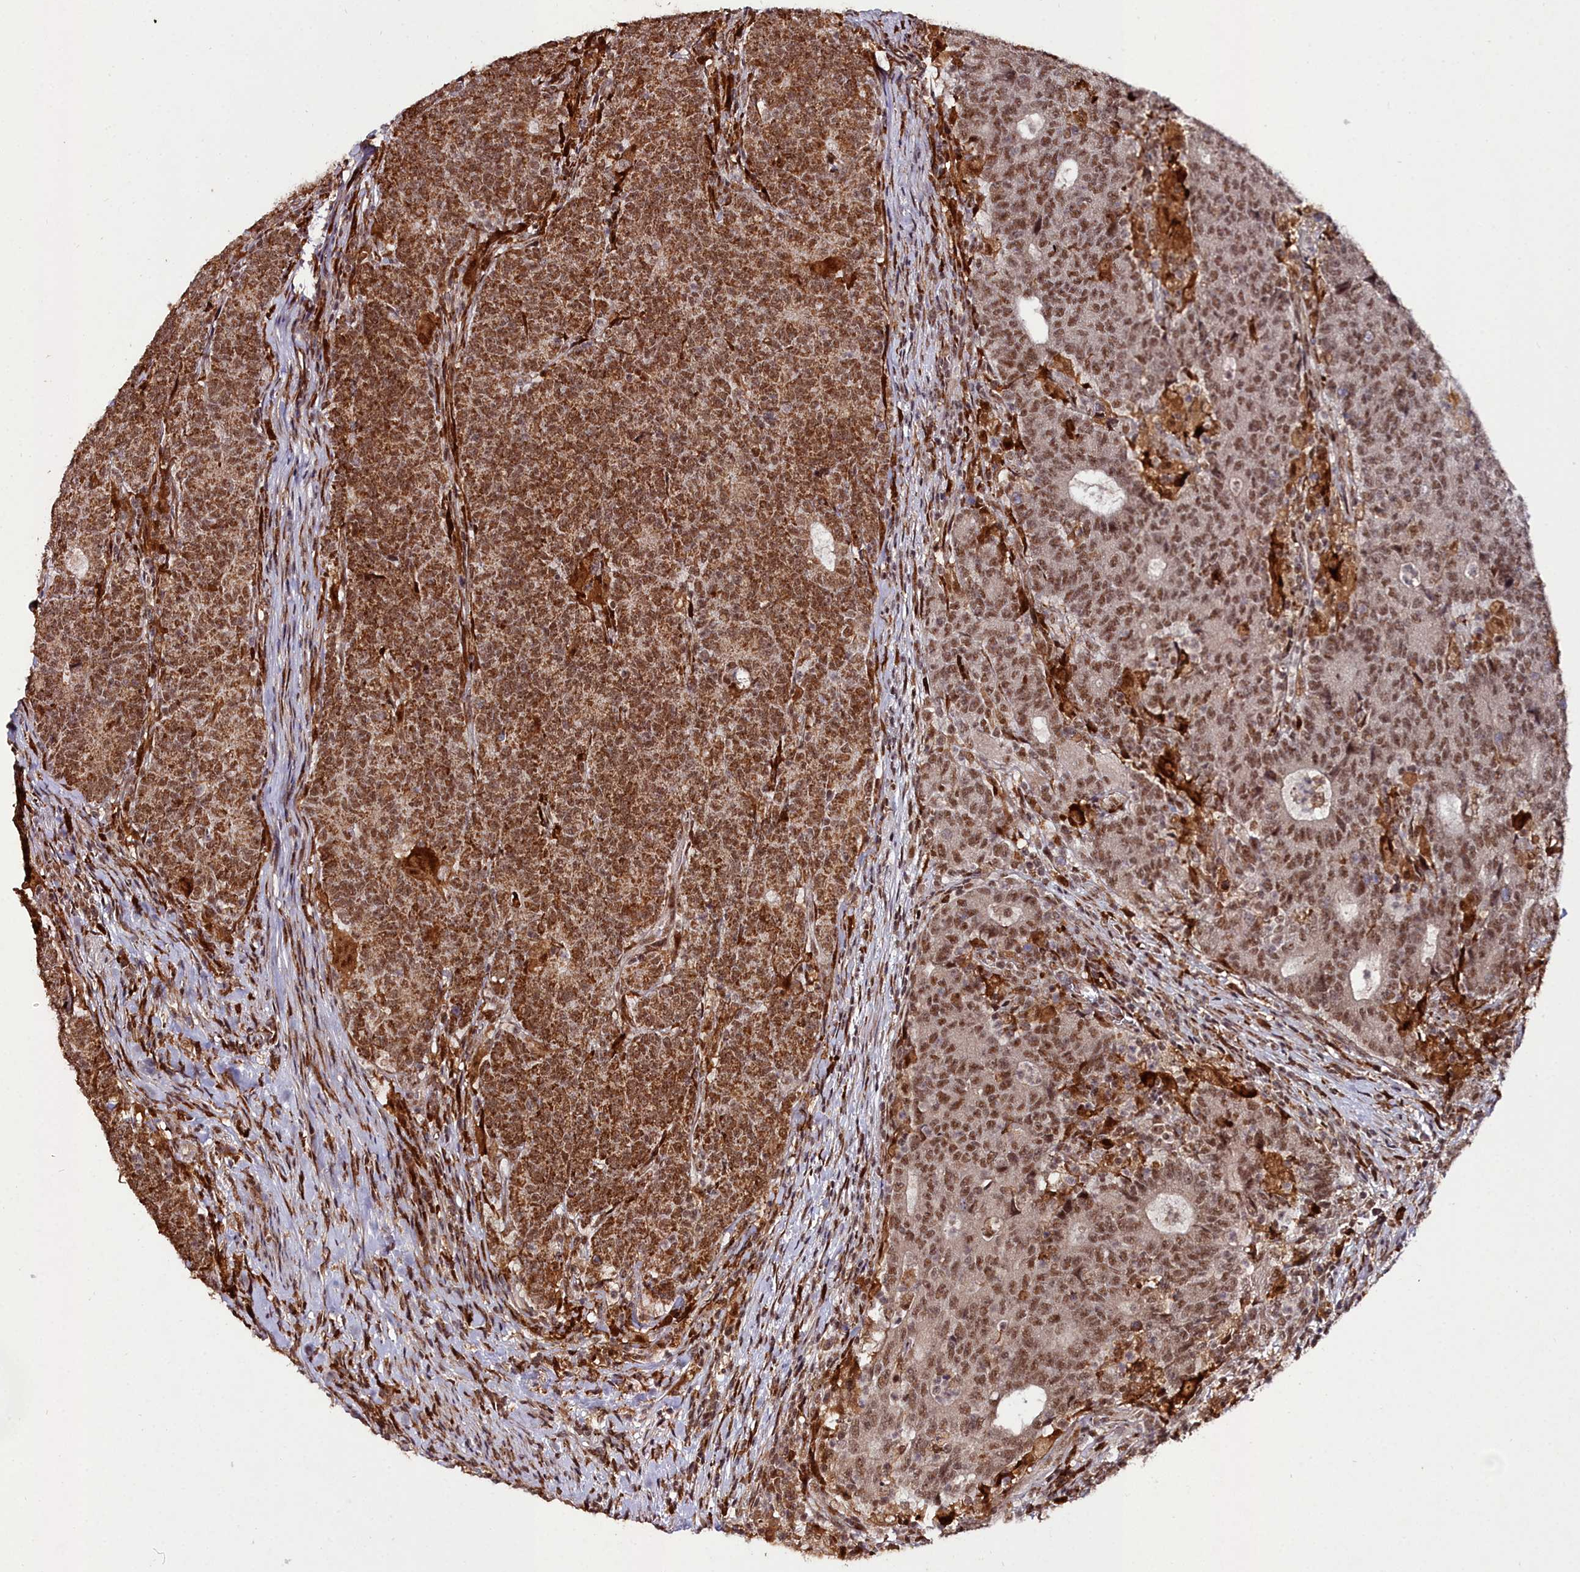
{"staining": {"intensity": "strong", "quantity": ">75%", "location": "cytoplasmic/membranous,nuclear"}, "tissue": "colorectal cancer", "cell_type": "Tumor cells", "image_type": "cancer", "snomed": [{"axis": "morphology", "description": "Adenocarcinoma, NOS"}, {"axis": "topography", "description": "Colon"}], "caption": "Immunohistochemical staining of human colorectal cancer demonstrates high levels of strong cytoplasmic/membranous and nuclear protein staining in approximately >75% of tumor cells.", "gene": "CXXC1", "patient": {"sex": "female", "age": 75}}